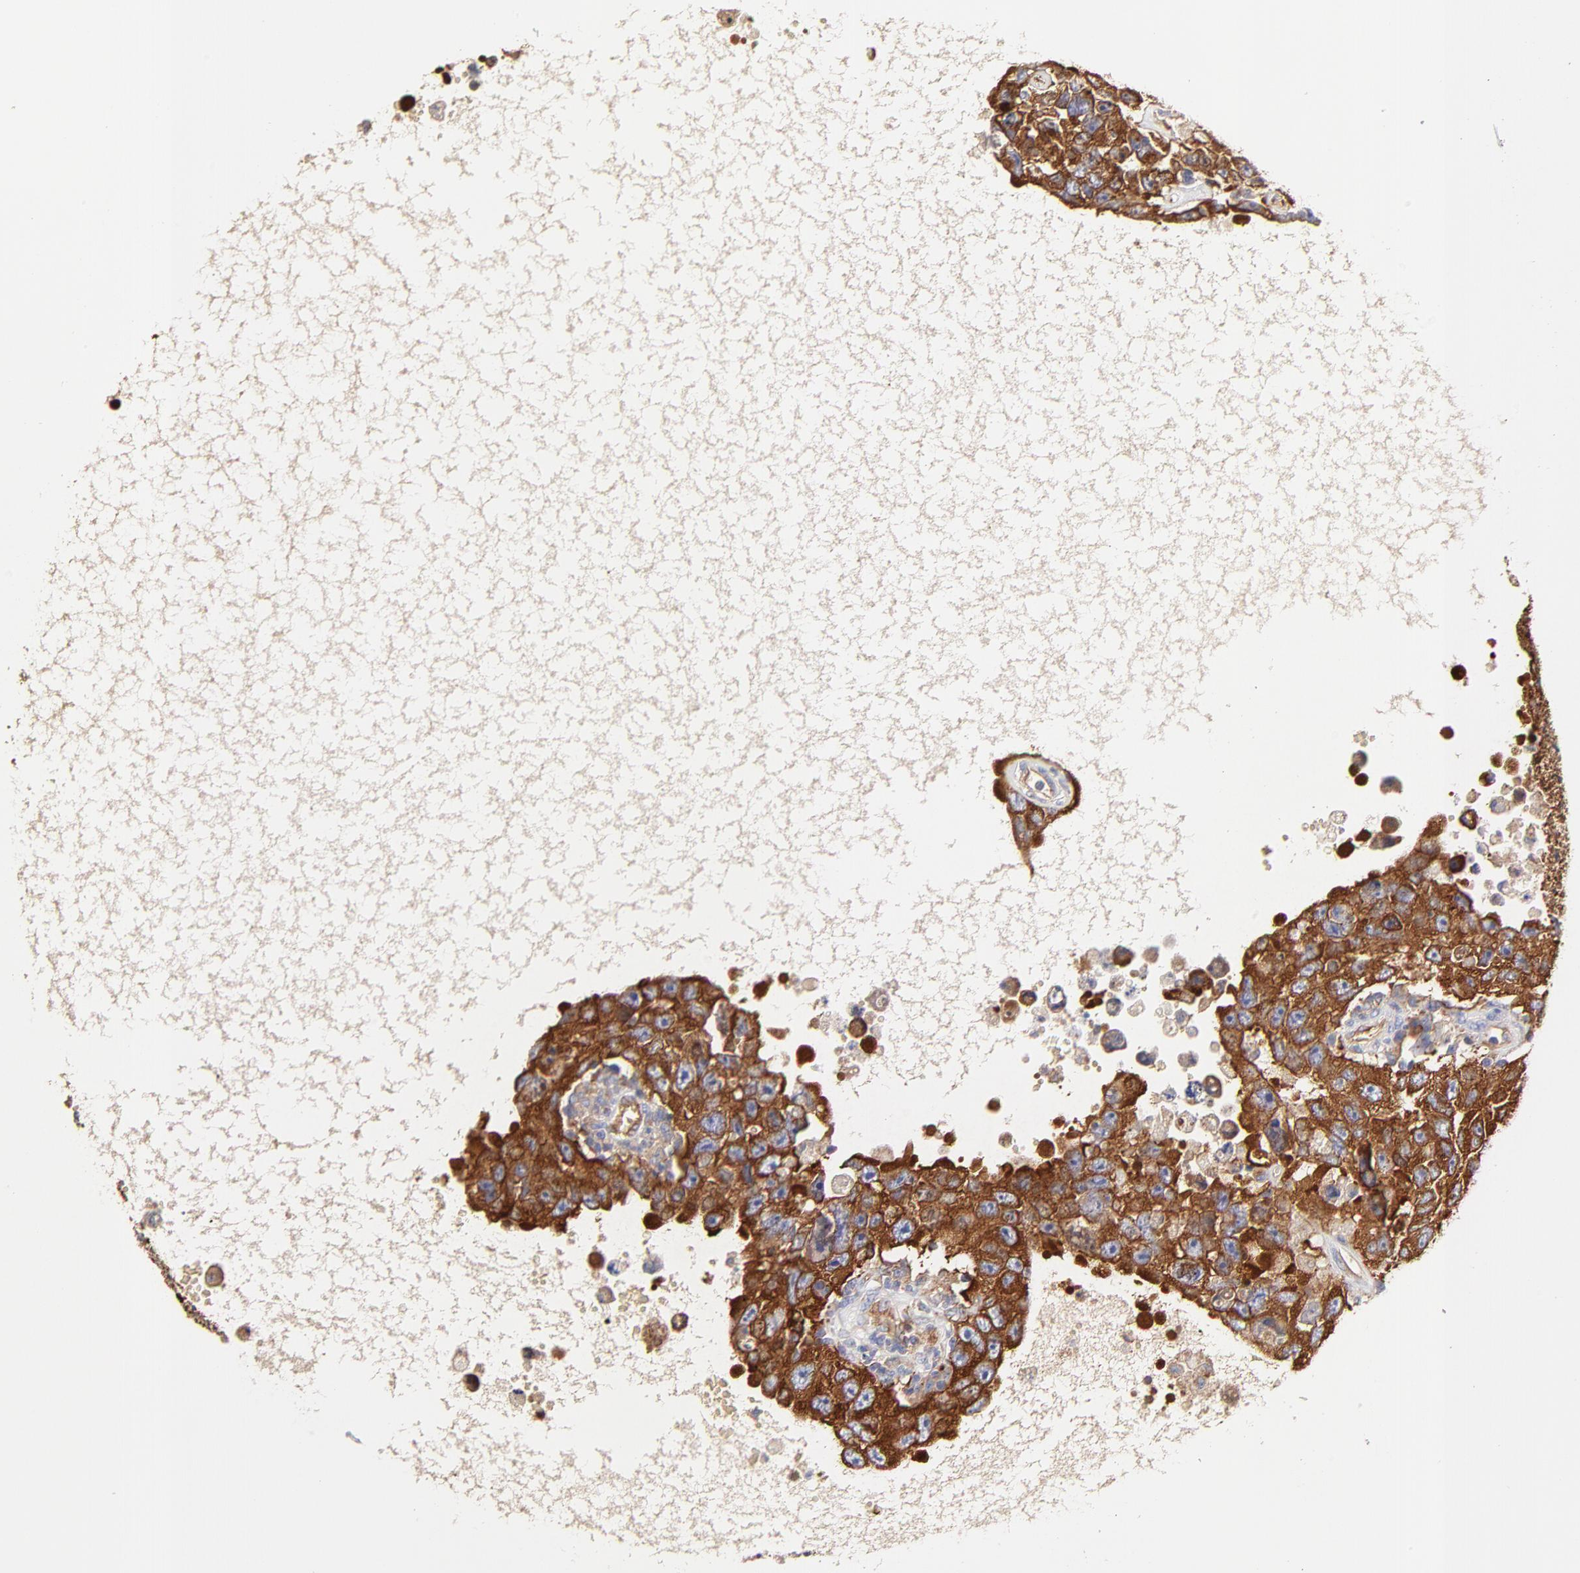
{"staining": {"intensity": "strong", "quantity": ">75%", "location": "cytoplasmic/membranous"}, "tissue": "testis cancer", "cell_type": "Tumor cells", "image_type": "cancer", "snomed": [{"axis": "morphology", "description": "Carcinoma, Embryonal, NOS"}, {"axis": "topography", "description": "Testis"}], "caption": "This histopathology image reveals testis cancer stained with immunohistochemistry to label a protein in brown. The cytoplasmic/membranous of tumor cells show strong positivity for the protein. Nuclei are counter-stained blue.", "gene": "CD2AP", "patient": {"sex": "male", "age": 26}}